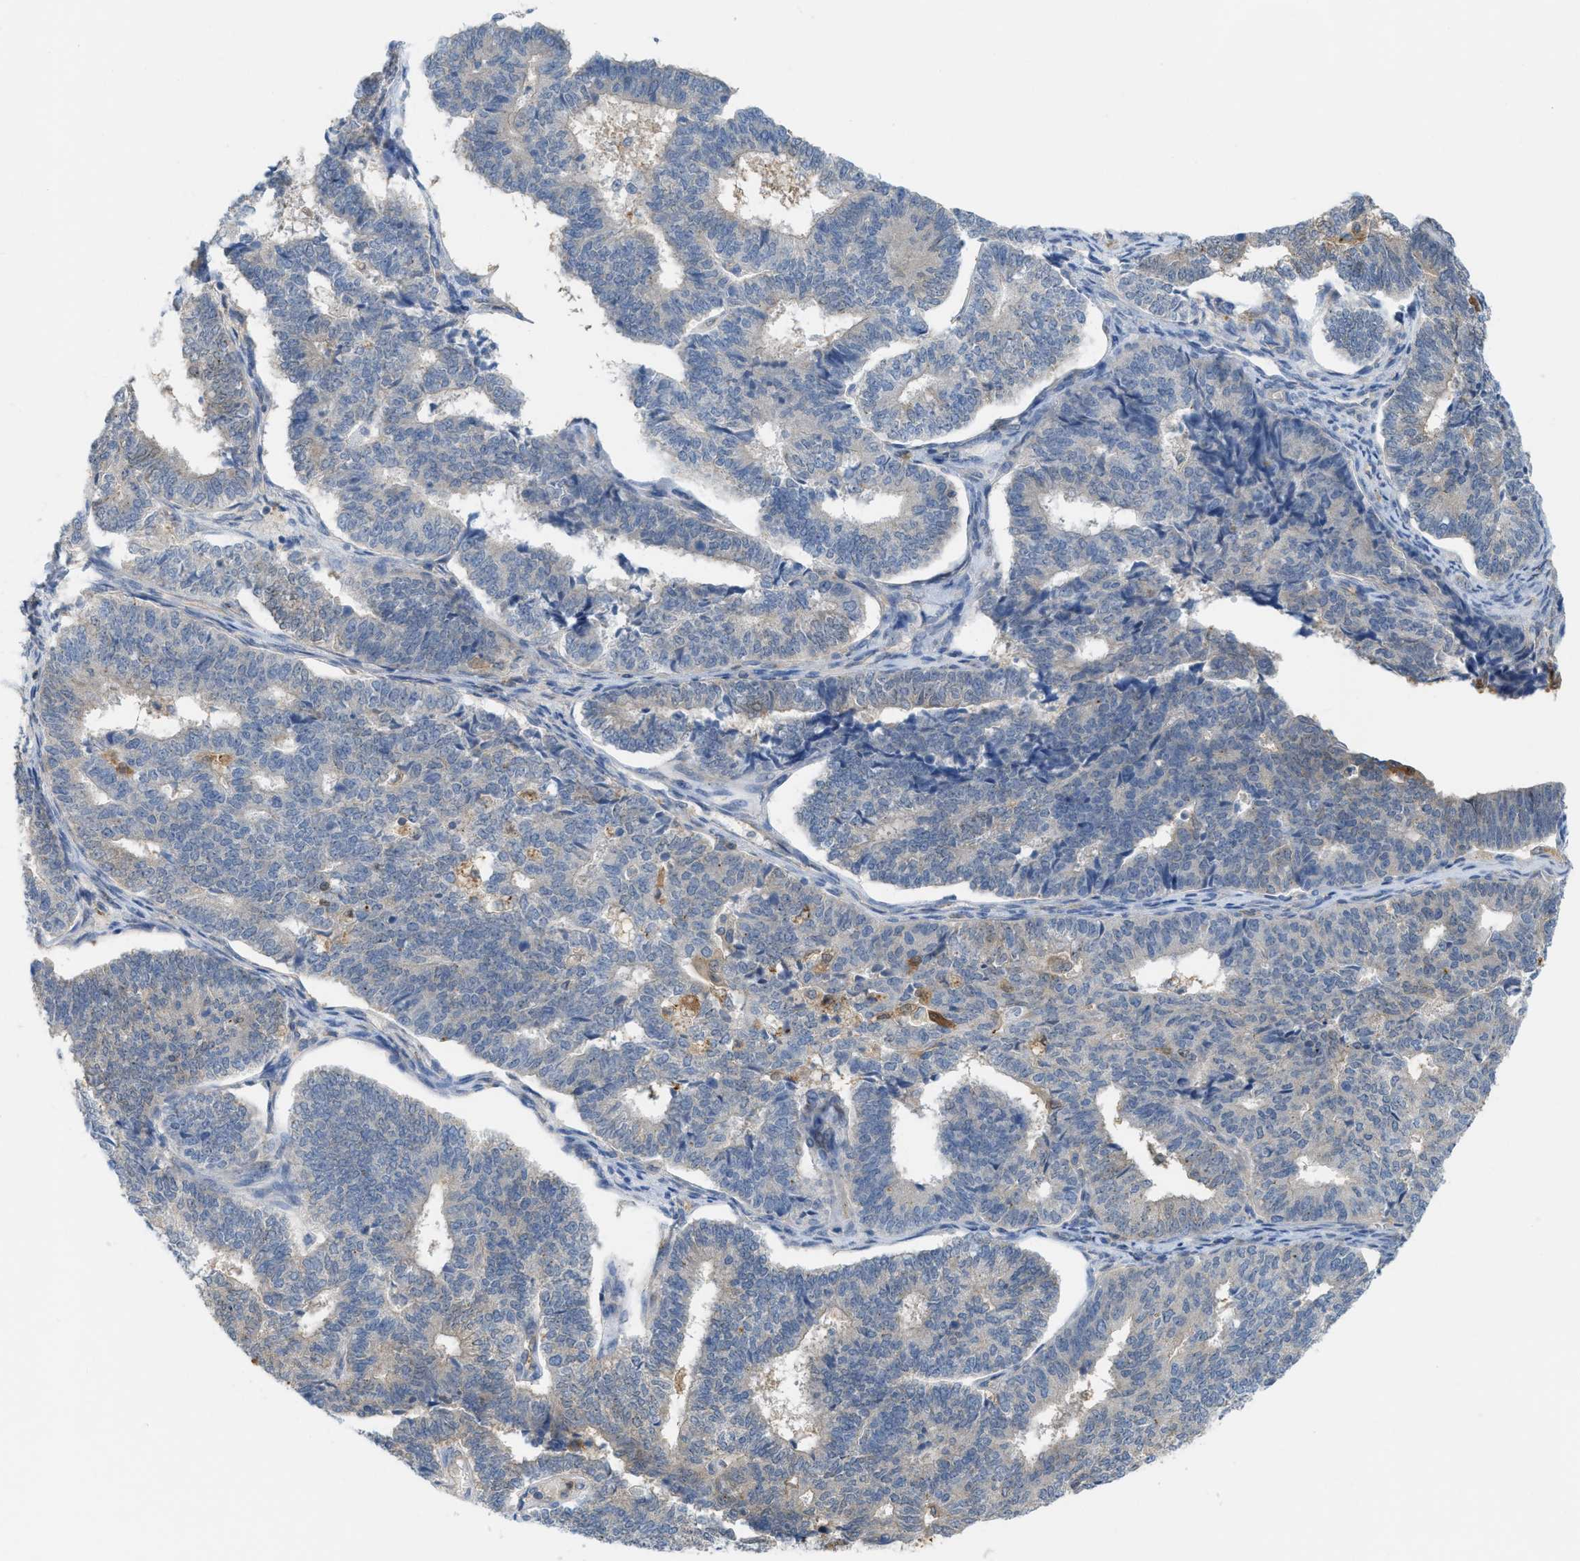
{"staining": {"intensity": "negative", "quantity": "none", "location": "none"}, "tissue": "endometrial cancer", "cell_type": "Tumor cells", "image_type": "cancer", "snomed": [{"axis": "morphology", "description": "Adenocarcinoma, NOS"}, {"axis": "topography", "description": "Endometrium"}], "caption": "A histopathology image of human endometrial cancer is negative for staining in tumor cells.", "gene": "CSTB", "patient": {"sex": "female", "age": 70}}